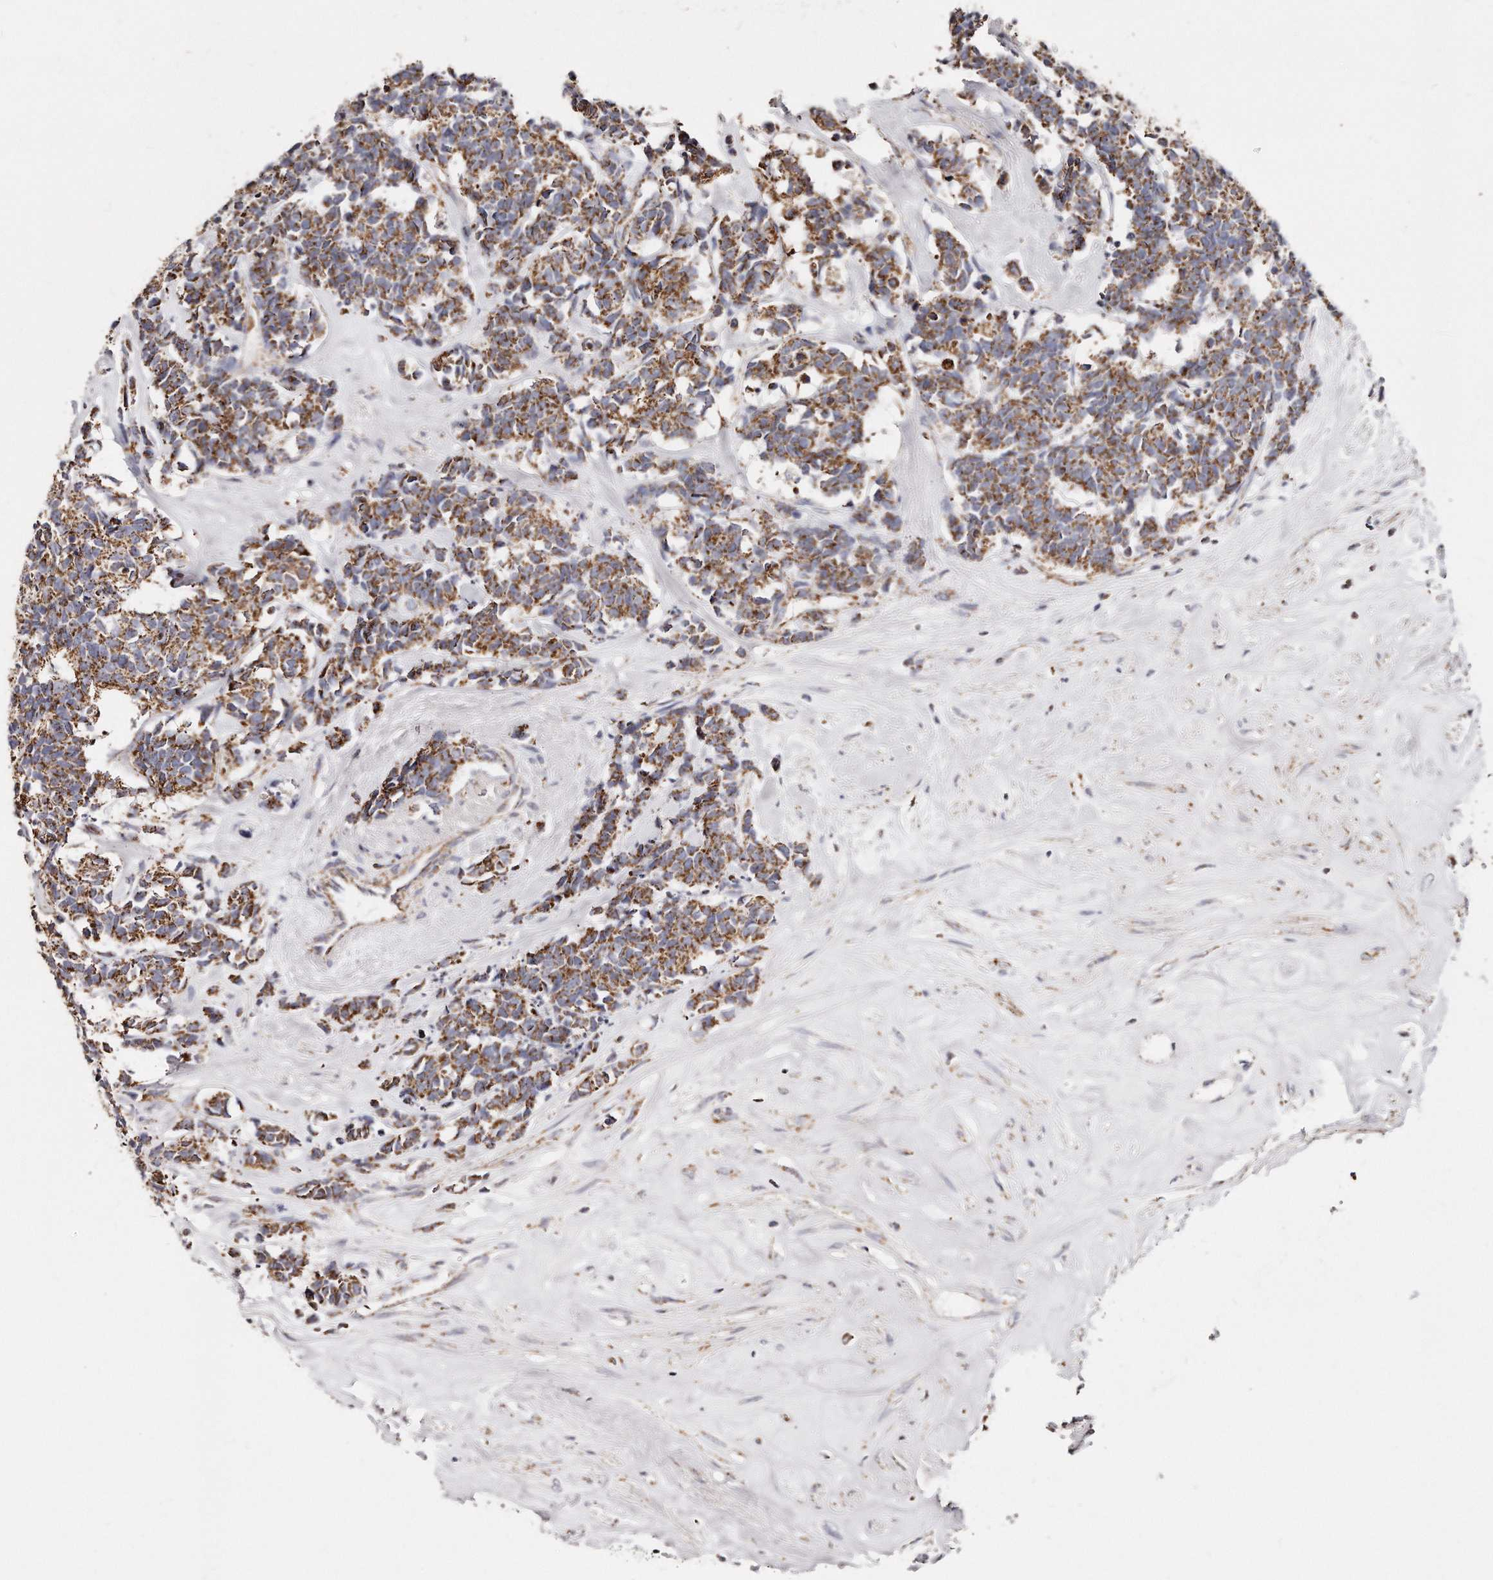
{"staining": {"intensity": "moderate", "quantity": ">75%", "location": "cytoplasmic/membranous"}, "tissue": "carcinoid", "cell_type": "Tumor cells", "image_type": "cancer", "snomed": [{"axis": "morphology", "description": "Carcinoma, NOS"}, {"axis": "morphology", "description": "Carcinoid, malignant, NOS"}, {"axis": "topography", "description": "Urinary bladder"}], "caption": "The histopathology image displays staining of malignant carcinoid, revealing moderate cytoplasmic/membranous protein positivity (brown color) within tumor cells.", "gene": "RTKN", "patient": {"sex": "male", "age": 57}}